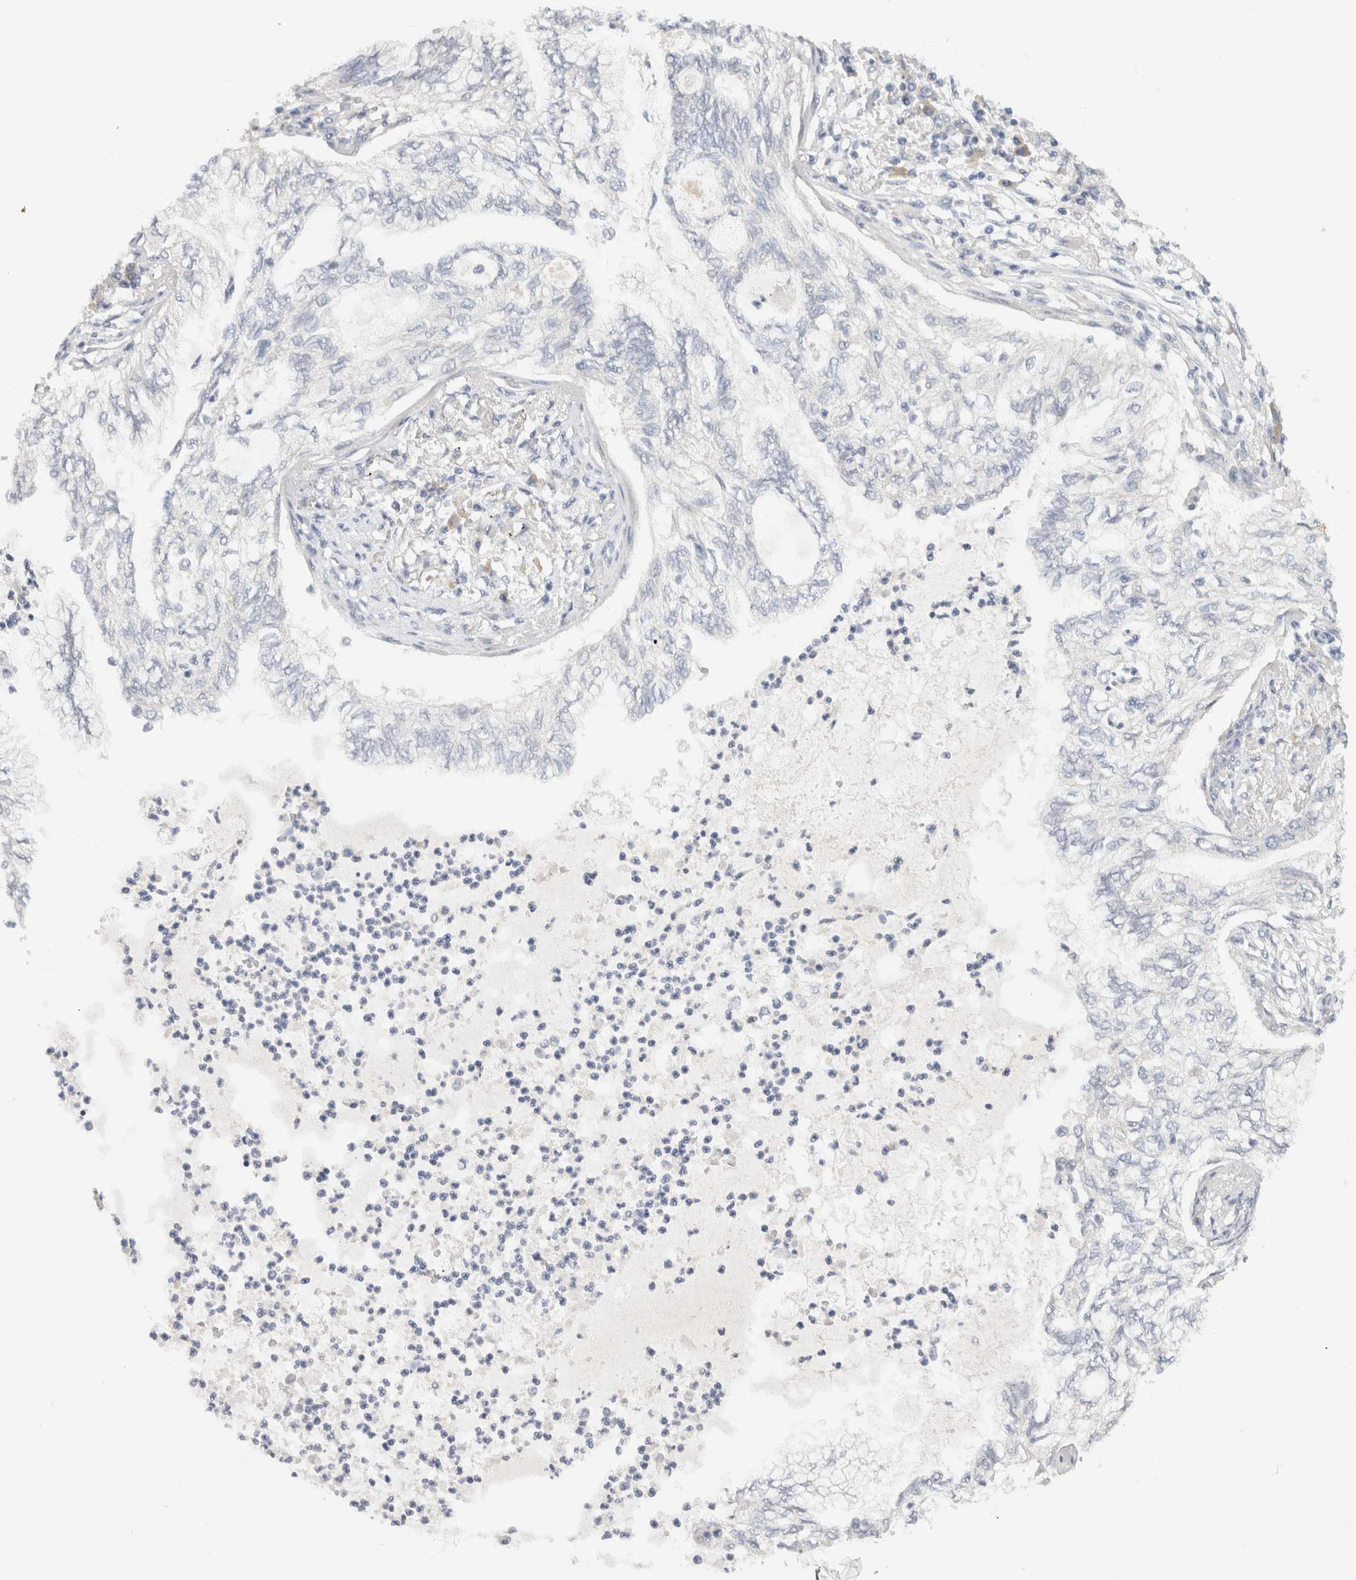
{"staining": {"intensity": "negative", "quantity": "none", "location": "none"}, "tissue": "lung cancer", "cell_type": "Tumor cells", "image_type": "cancer", "snomed": [{"axis": "morphology", "description": "Normal tissue, NOS"}, {"axis": "morphology", "description": "Adenocarcinoma, NOS"}, {"axis": "topography", "description": "Bronchus"}, {"axis": "topography", "description": "Lung"}], "caption": "Tumor cells show no significant protein expression in adenocarcinoma (lung).", "gene": "CHRM4", "patient": {"sex": "female", "age": 70}}